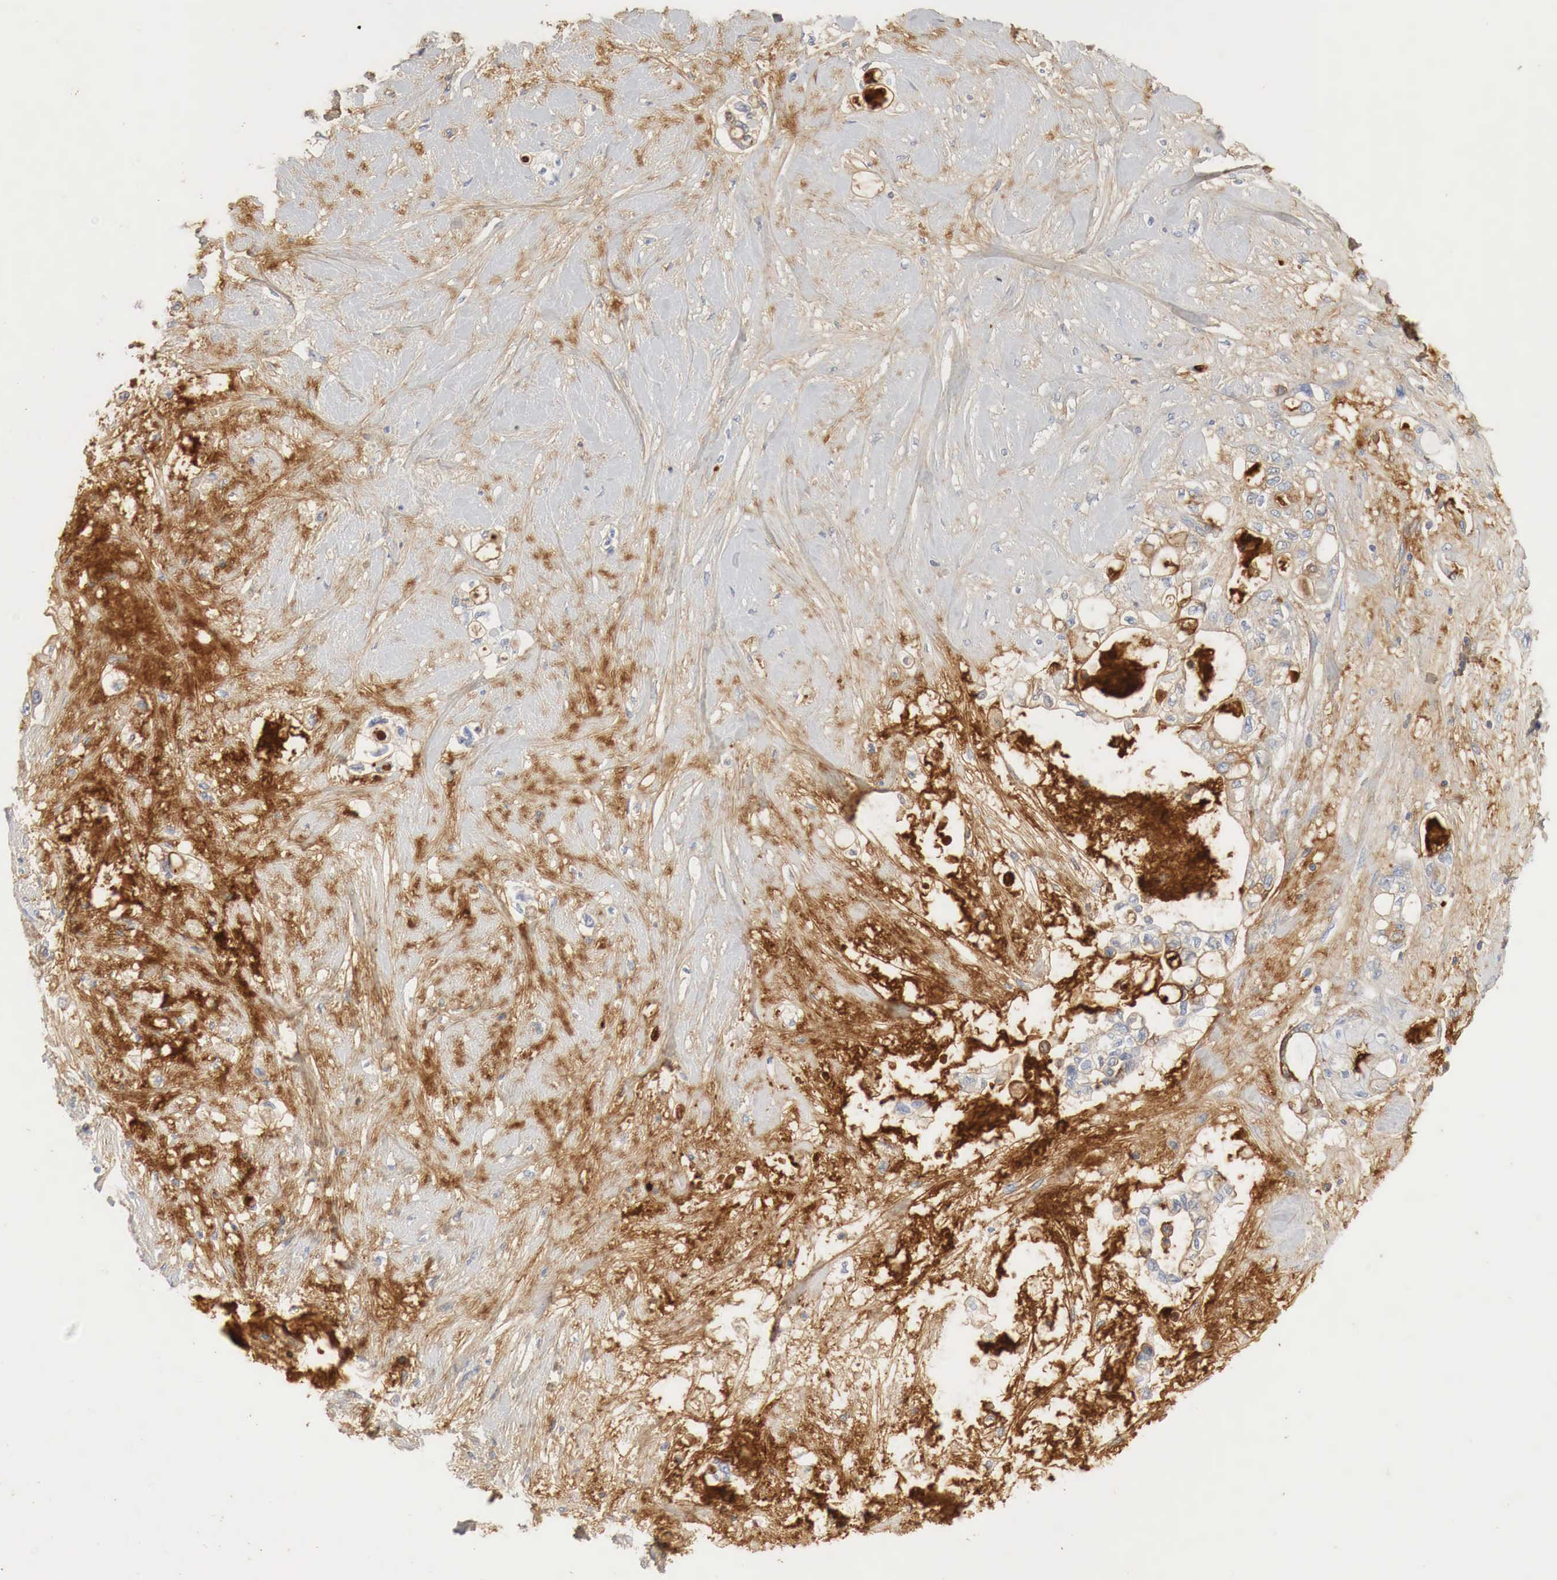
{"staining": {"intensity": "weak", "quantity": "25%-75%", "location": "cytoplasmic/membranous"}, "tissue": "pancreatic cancer", "cell_type": "Tumor cells", "image_type": "cancer", "snomed": [{"axis": "morphology", "description": "Adenocarcinoma, NOS"}, {"axis": "topography", "description": "Pancreas"}], "caption": "Pancreatic adenocarcinoma tissue exhibits weak cytoplasmic/membranous expression in approximately 25%-75% of tumor cells, visualized by immunohistochemistry.", "gene": "IGLC3", "patient": {"sex": "female", "age": 70}}